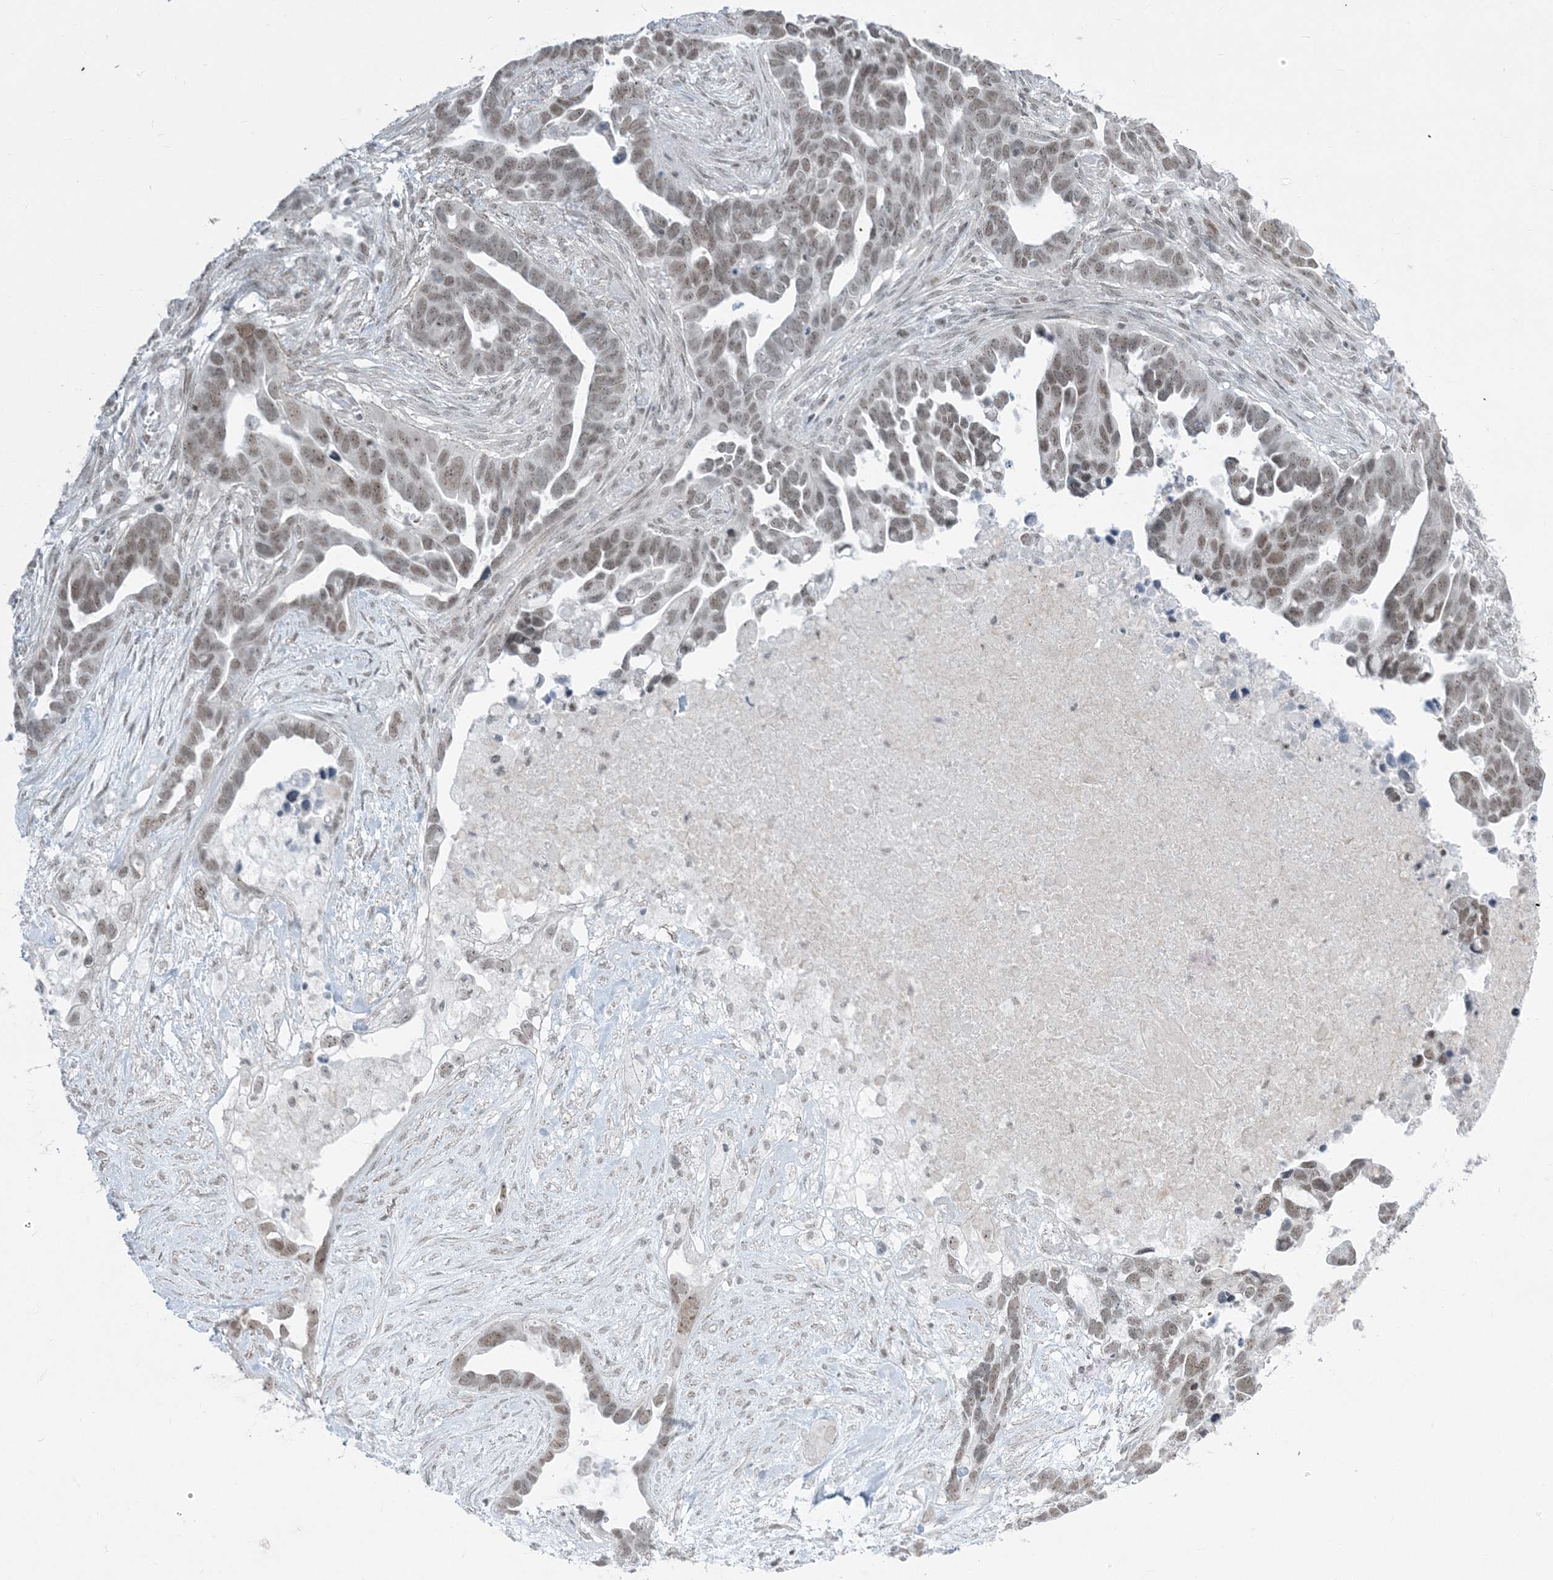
{"staining": {"intensity": "moderate", "quantity": ">75%", "location": "nuclear"}, "tissue": "ovarian cancer", "cell_type": "Tumor cells", "image_type": "cancer", "snomed": [{"axis": "morphology", "description": "Cystadenocarcinoma, serous, NOS"}, {"axis": "topography", "description": "Ovary"}], "caption": "IHC micrograph of neoplastic tissue: serous cystadenocarcinoma (ovarian) stained using immunohistochemistry (IHC) exhibits medium levels of moderate protein expression localized specifically in the nuclear of tumor cells, appearing as a nuclear brown color.", "gene": "ZNF787", "patient": {"sex": "female", "age": 54}}